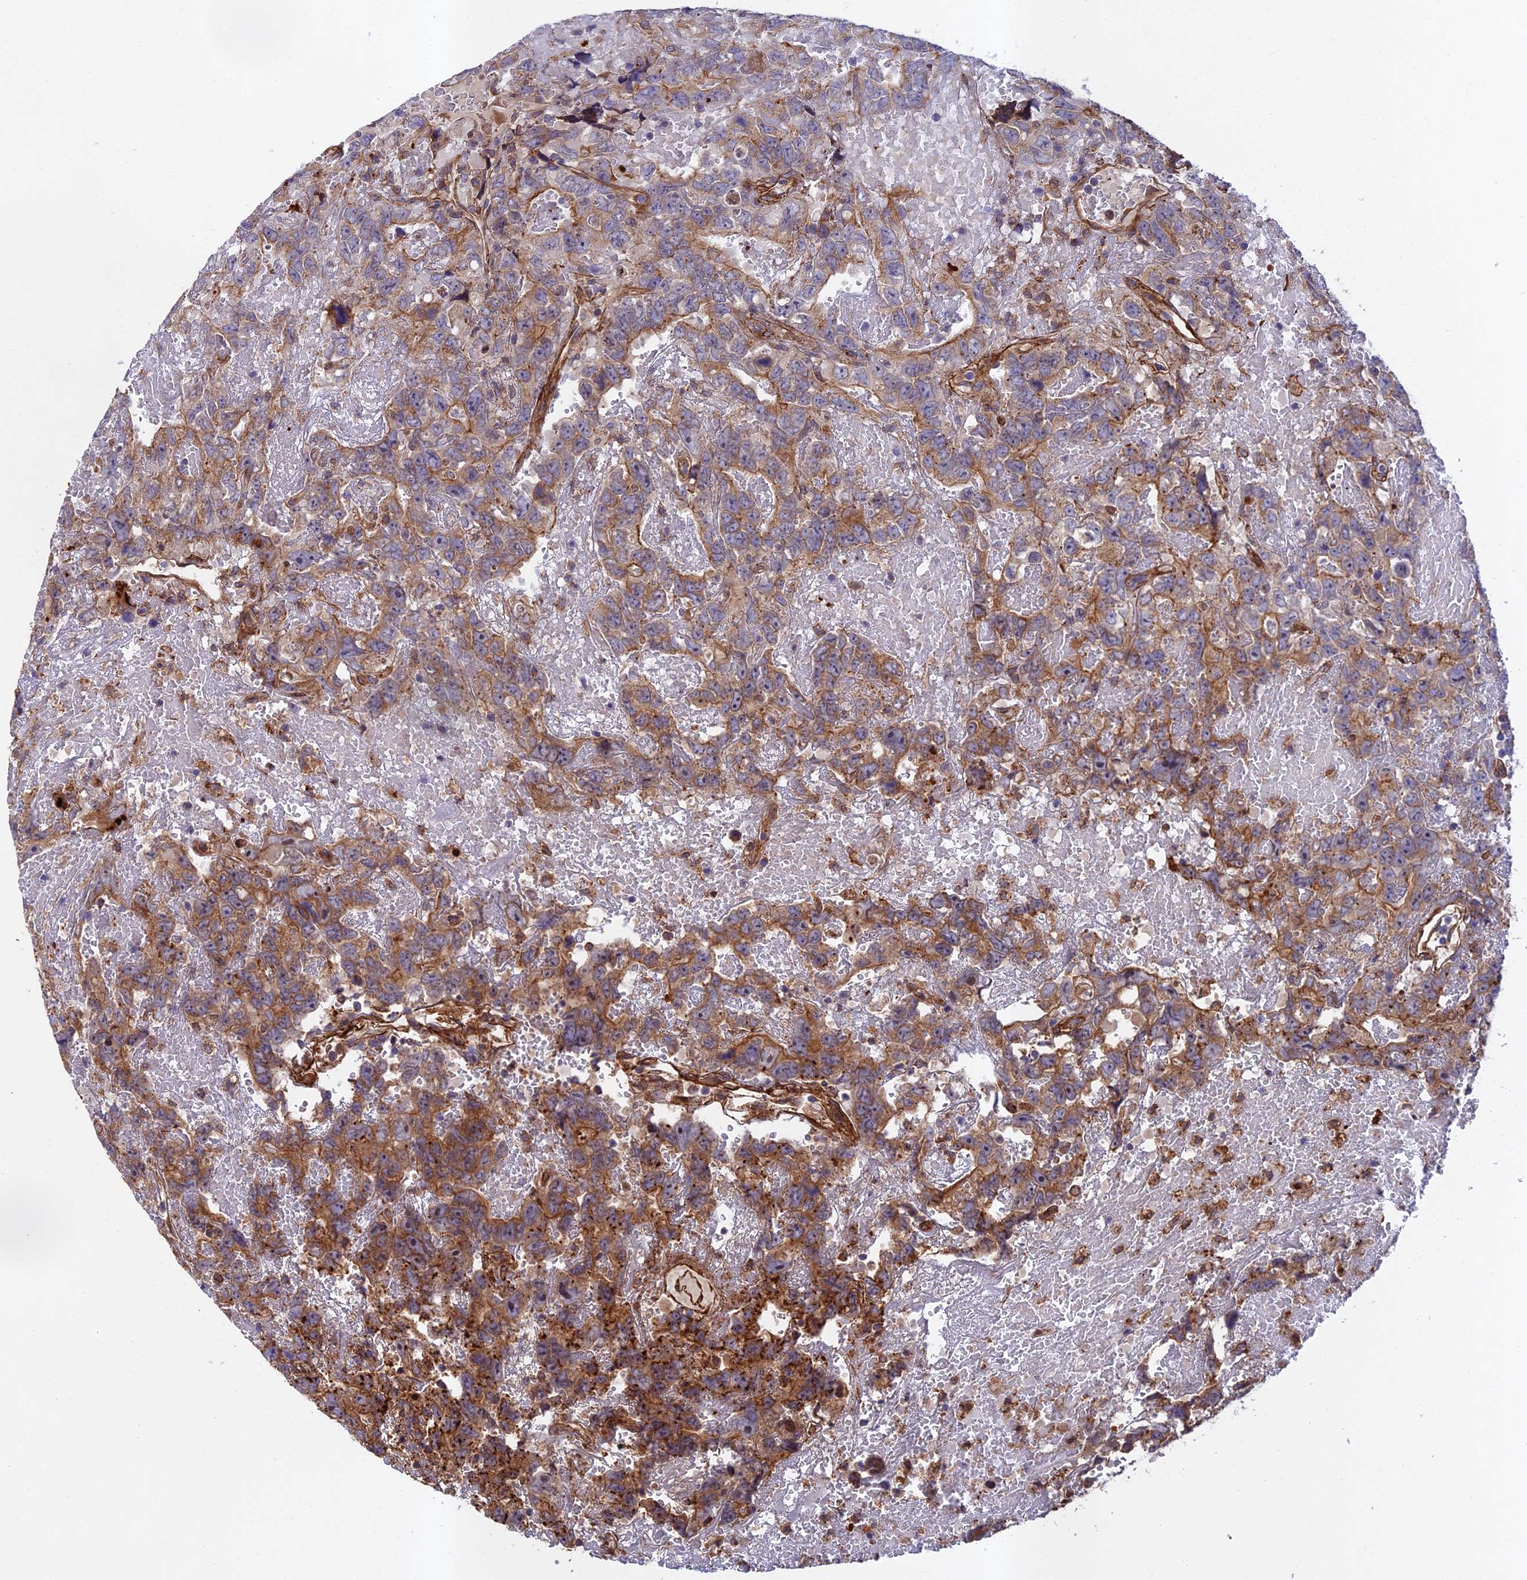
{"staining": {"intensity": "moderate", "quantity": "25%-75%", "location": "cytoplasmic/membranous"}, "tissue": "testis cancer", "cell_type": "Tumor cells", "image_type": "cancer", "snomed": [{"axis": "morphology", "description": "Carcinoma, Embryonal, NOS"}, {"axis": "topography", "description": "Testis"}], "caption": "The histopathology image shows immunohistochemical staining of testis cancer (embryonal carcinoma). There is moderate cytoplasmic/membranous positivity is appreciated in approximately 25%-75% of tumor cells.", "gene": "RALGAPA2", "patient": {"sex": "male", "age": 45}}